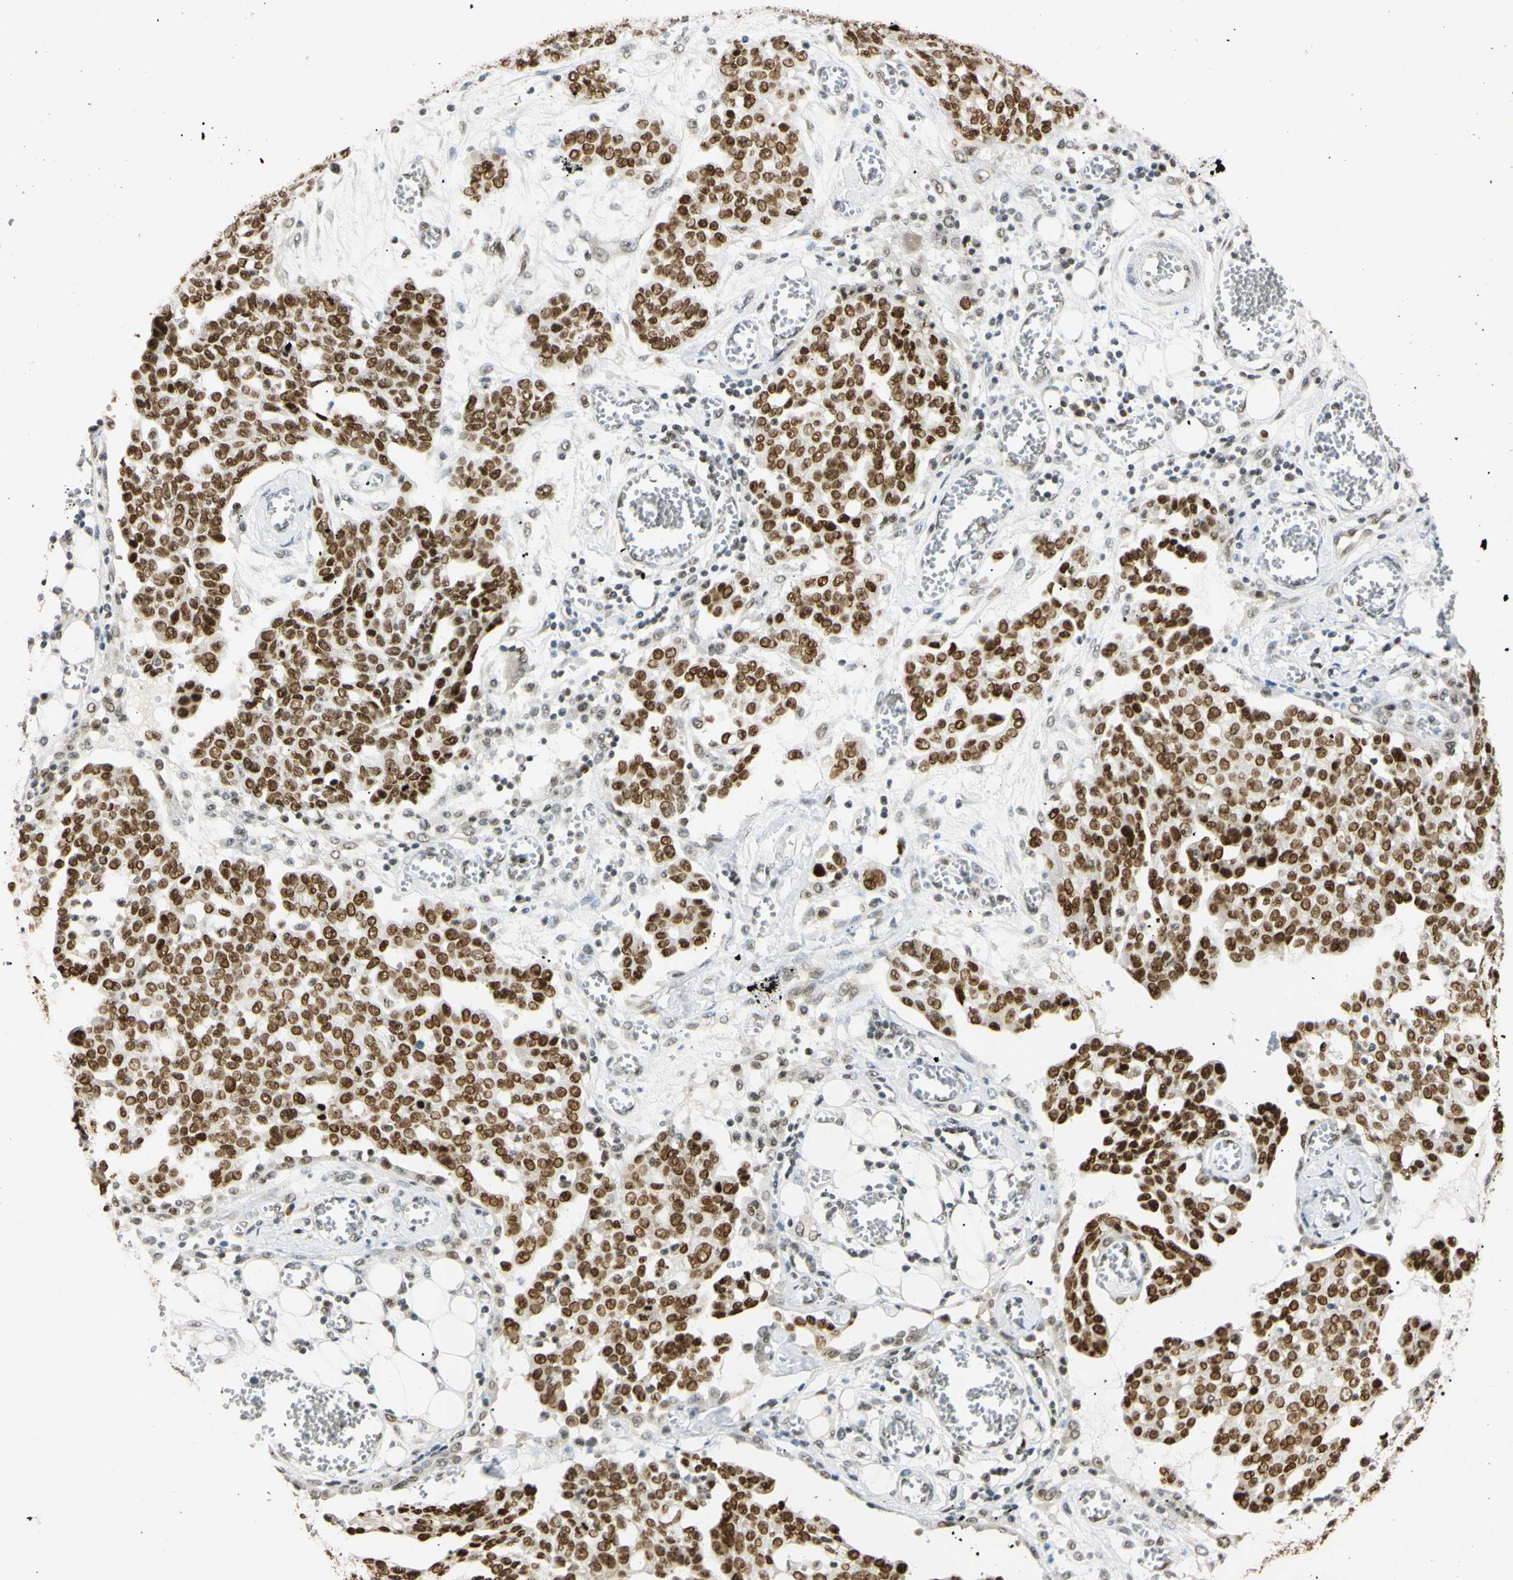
{"staining": {"intensity": "strong", "quantity": ">75%", "location": "nuclear"}, "tissue": "ovarian cancer", "cell_type": "Tumor cells", "image_type": "cancer", "snomed": [{"axis": "morphology", "description": "Cystadenocarcinoma, serous, NOS"}, {"axis": "topography", "description": "Soft tissue"}, {"axis": "topography", "description": "Ovary"}], "caption": "Strong nuclear staining for a protein is seen in approximately >75% of tumor cells of ovarian cancer (serous cystadenocarcinoma) using immunohistochemistry (IHC).", "gene": "SMARCA5", "patient": {"sex": "female", "age": 57}}